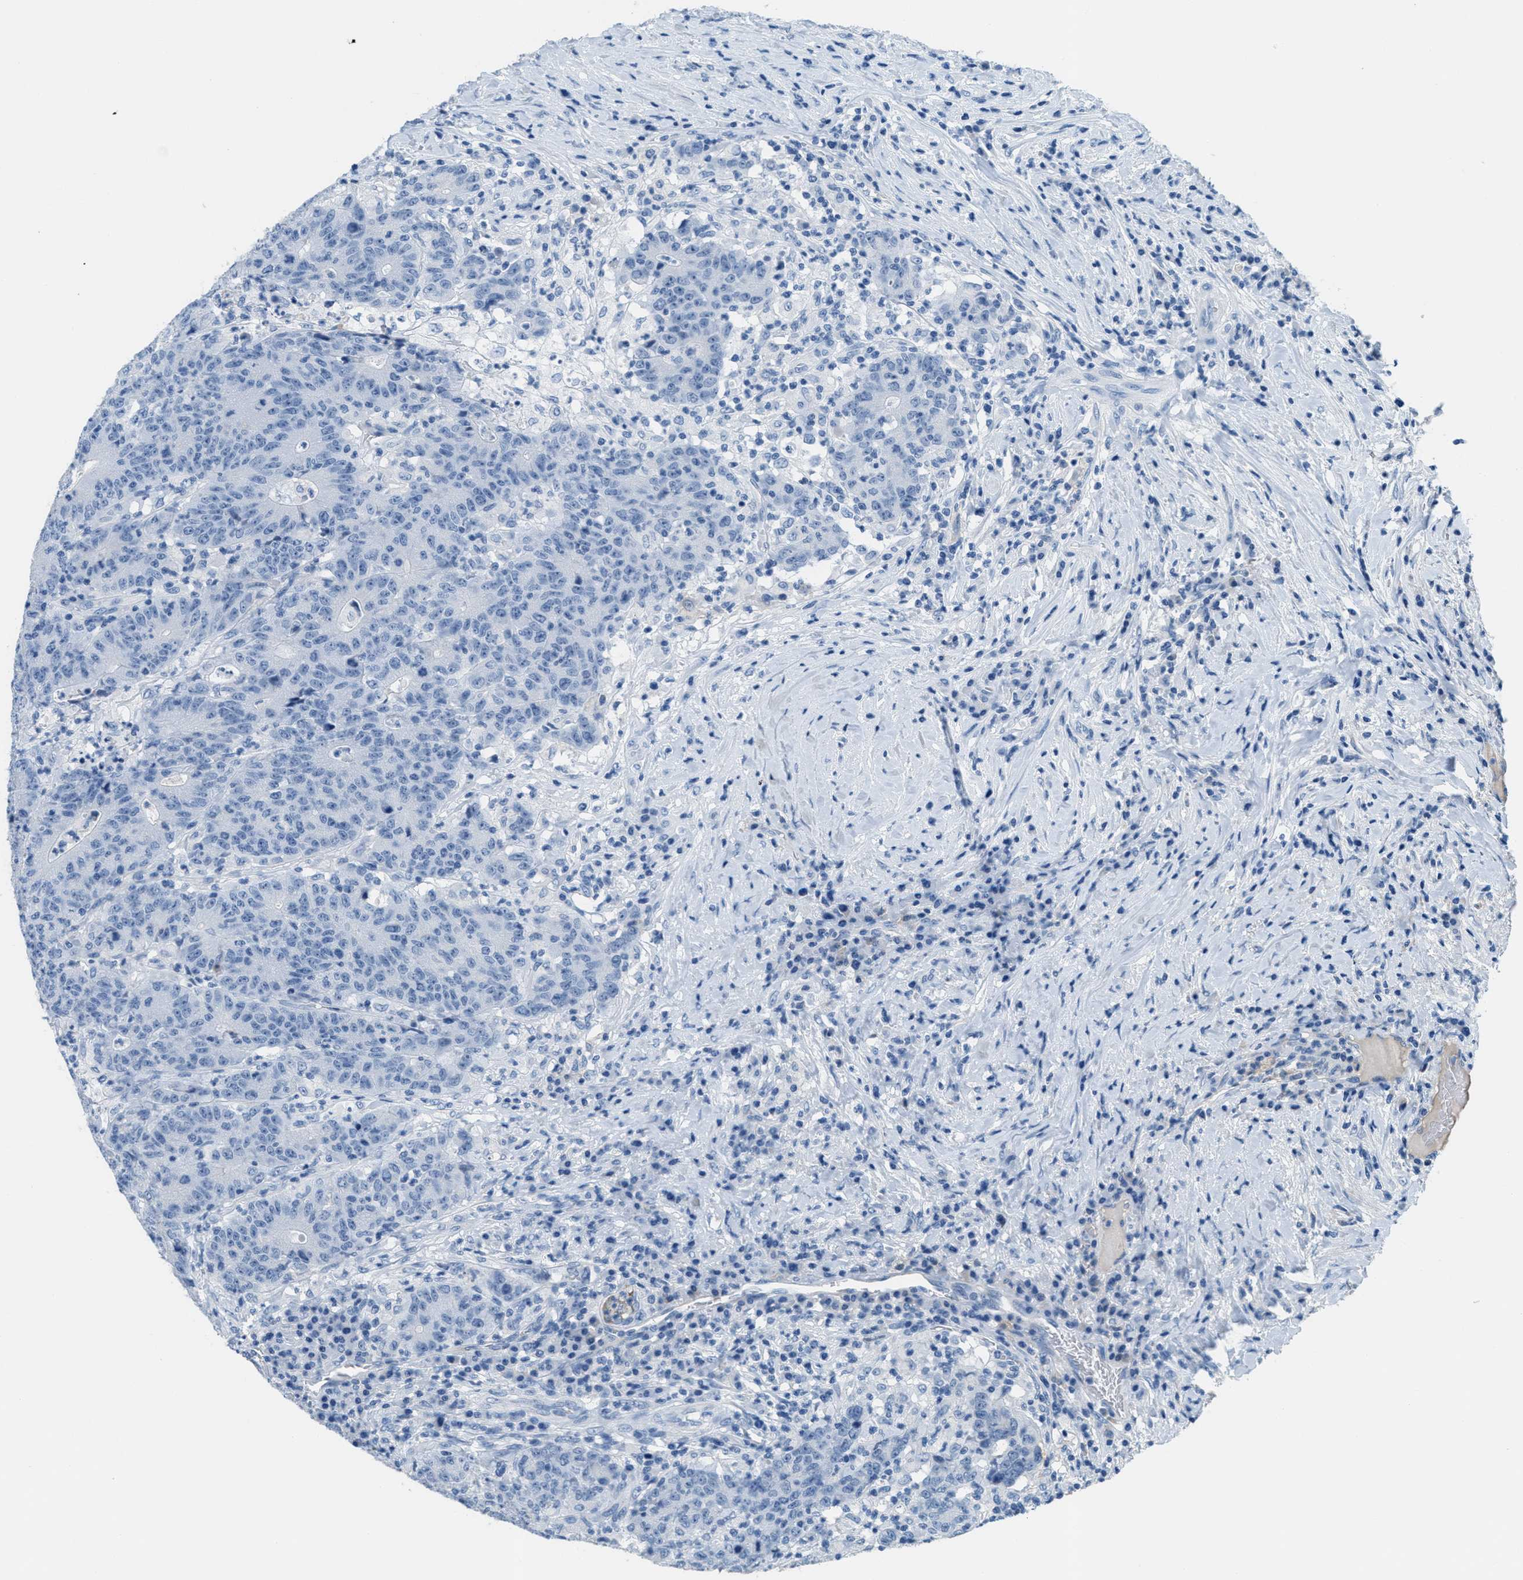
{"staining": {"intensity": "negative", "quantity": "none", "location": "none"}, "tissue": "colorectal cancer", "cell_type": "Tumor cells", "image_type": "cancer", "snomed": [{"axis": "morphology", "description": "Normal tissue, NOS"}, {"axis": "morphology", "description": "Adenocarcinoma, NOS"}, {"axis": "topography", "description": "Colon"}], "caption": "High power microscopy histopathology image of an immunohistochemistry photomicrograph of colorectal cancer, revealing no significant expression in tumor cells. (Brightfield microscopy of DAB (3,3'-diaminobenzidine) immunohistochemistry at high magnification).", "gene": "MGARP", "patient": {"sex": "female", "age": 75}}